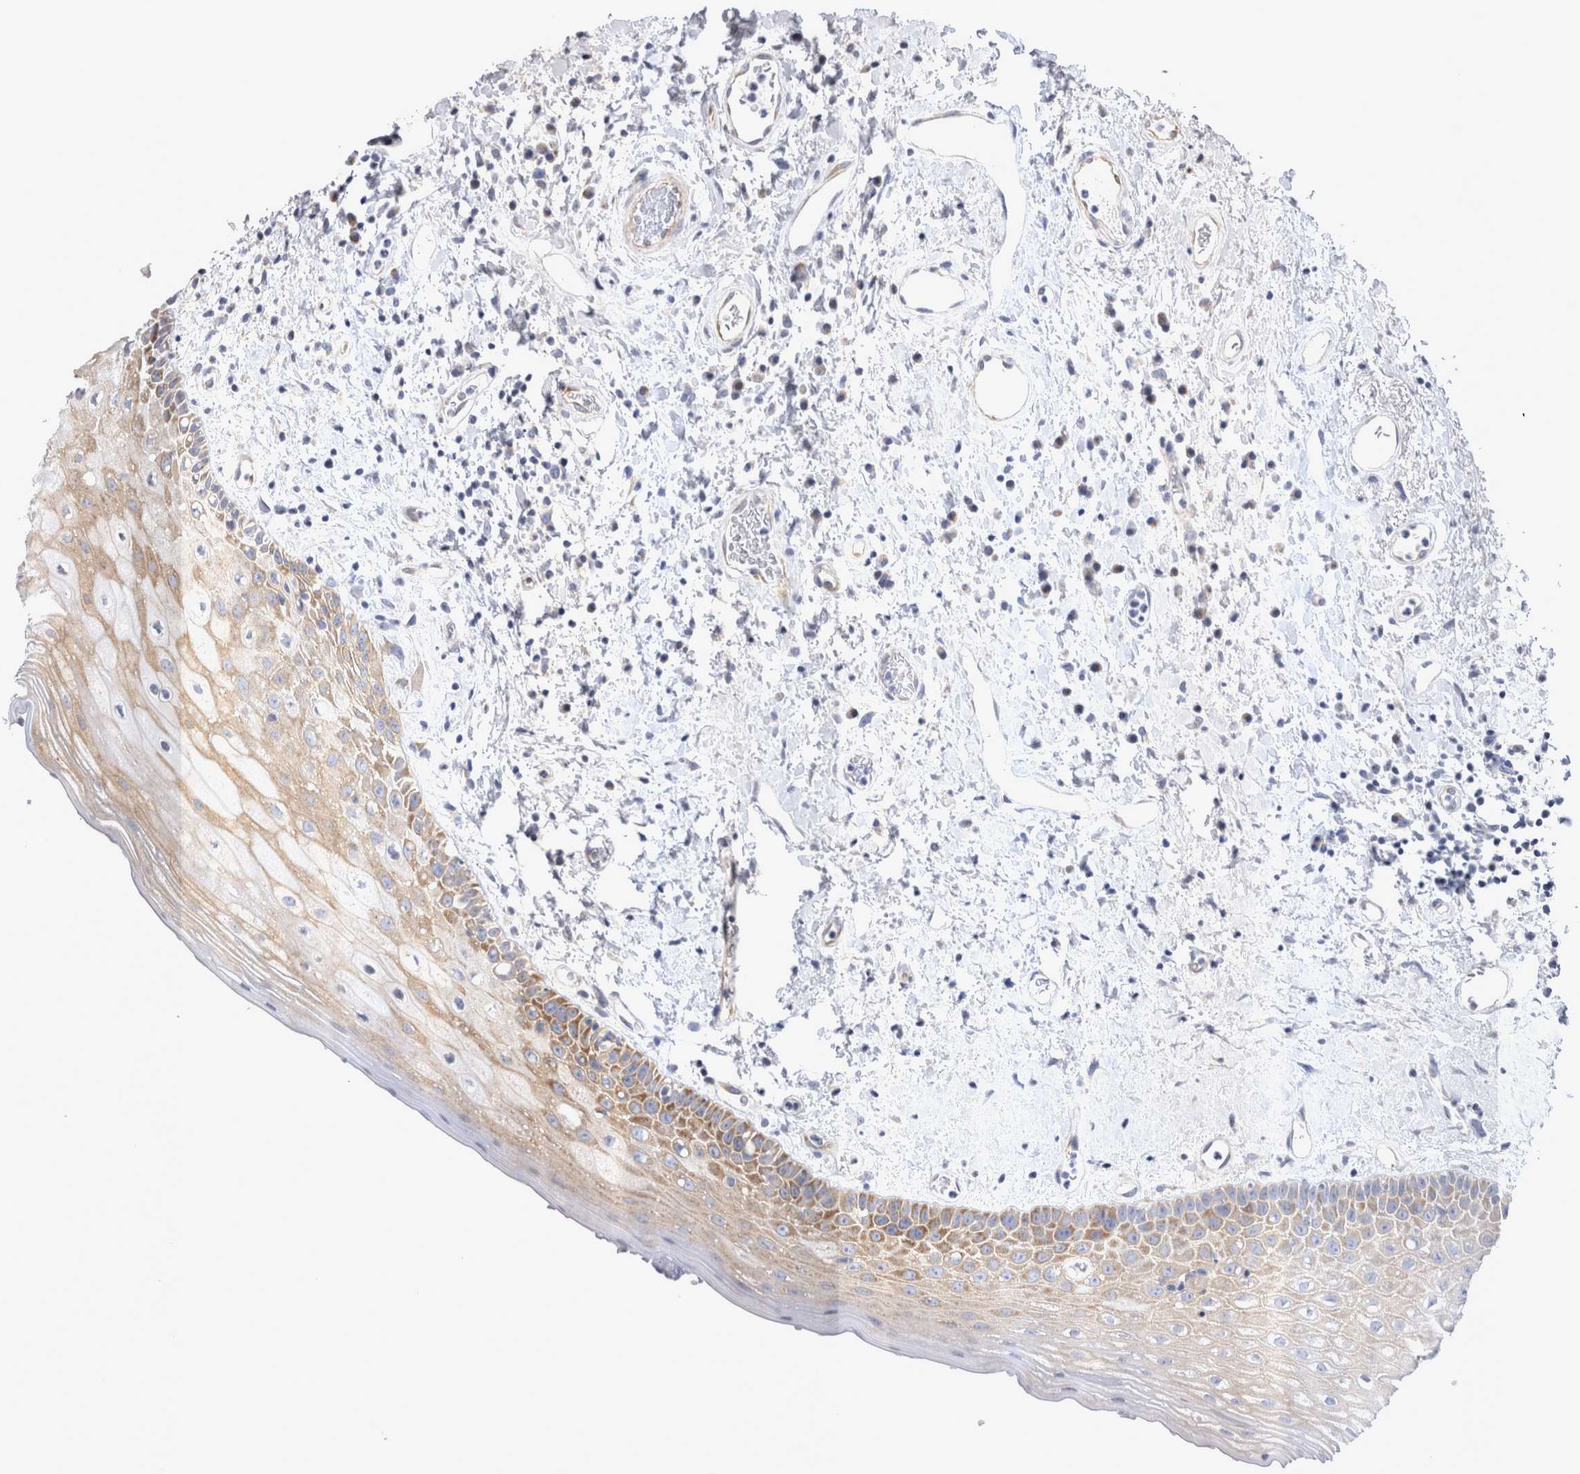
{"staining": {"intensity": "moderate", "quantity": "<25%", "location": "cytoplasmic/membranous"}, "tissue": "oral mucosa", "cell_type": "Squamous epithelial cells", "image_type": "normal", "snomed": [{"axis": "morphology", "description": "Normal tissue, NOS"}, {"axis": "topography", "description": "Oral tissue"}], "caption": "The histopathology image reveals immunohistochemical staining of benign oral mucosa. There is moderate cytoplasmic/membranous expression is present in approximately <25% of squamous epithelial cells. (DAB IHC with brightfield microscopy, high magnification).", "gene": "TSPOAP1", "patient": {"sex": "female", "age": 76}}